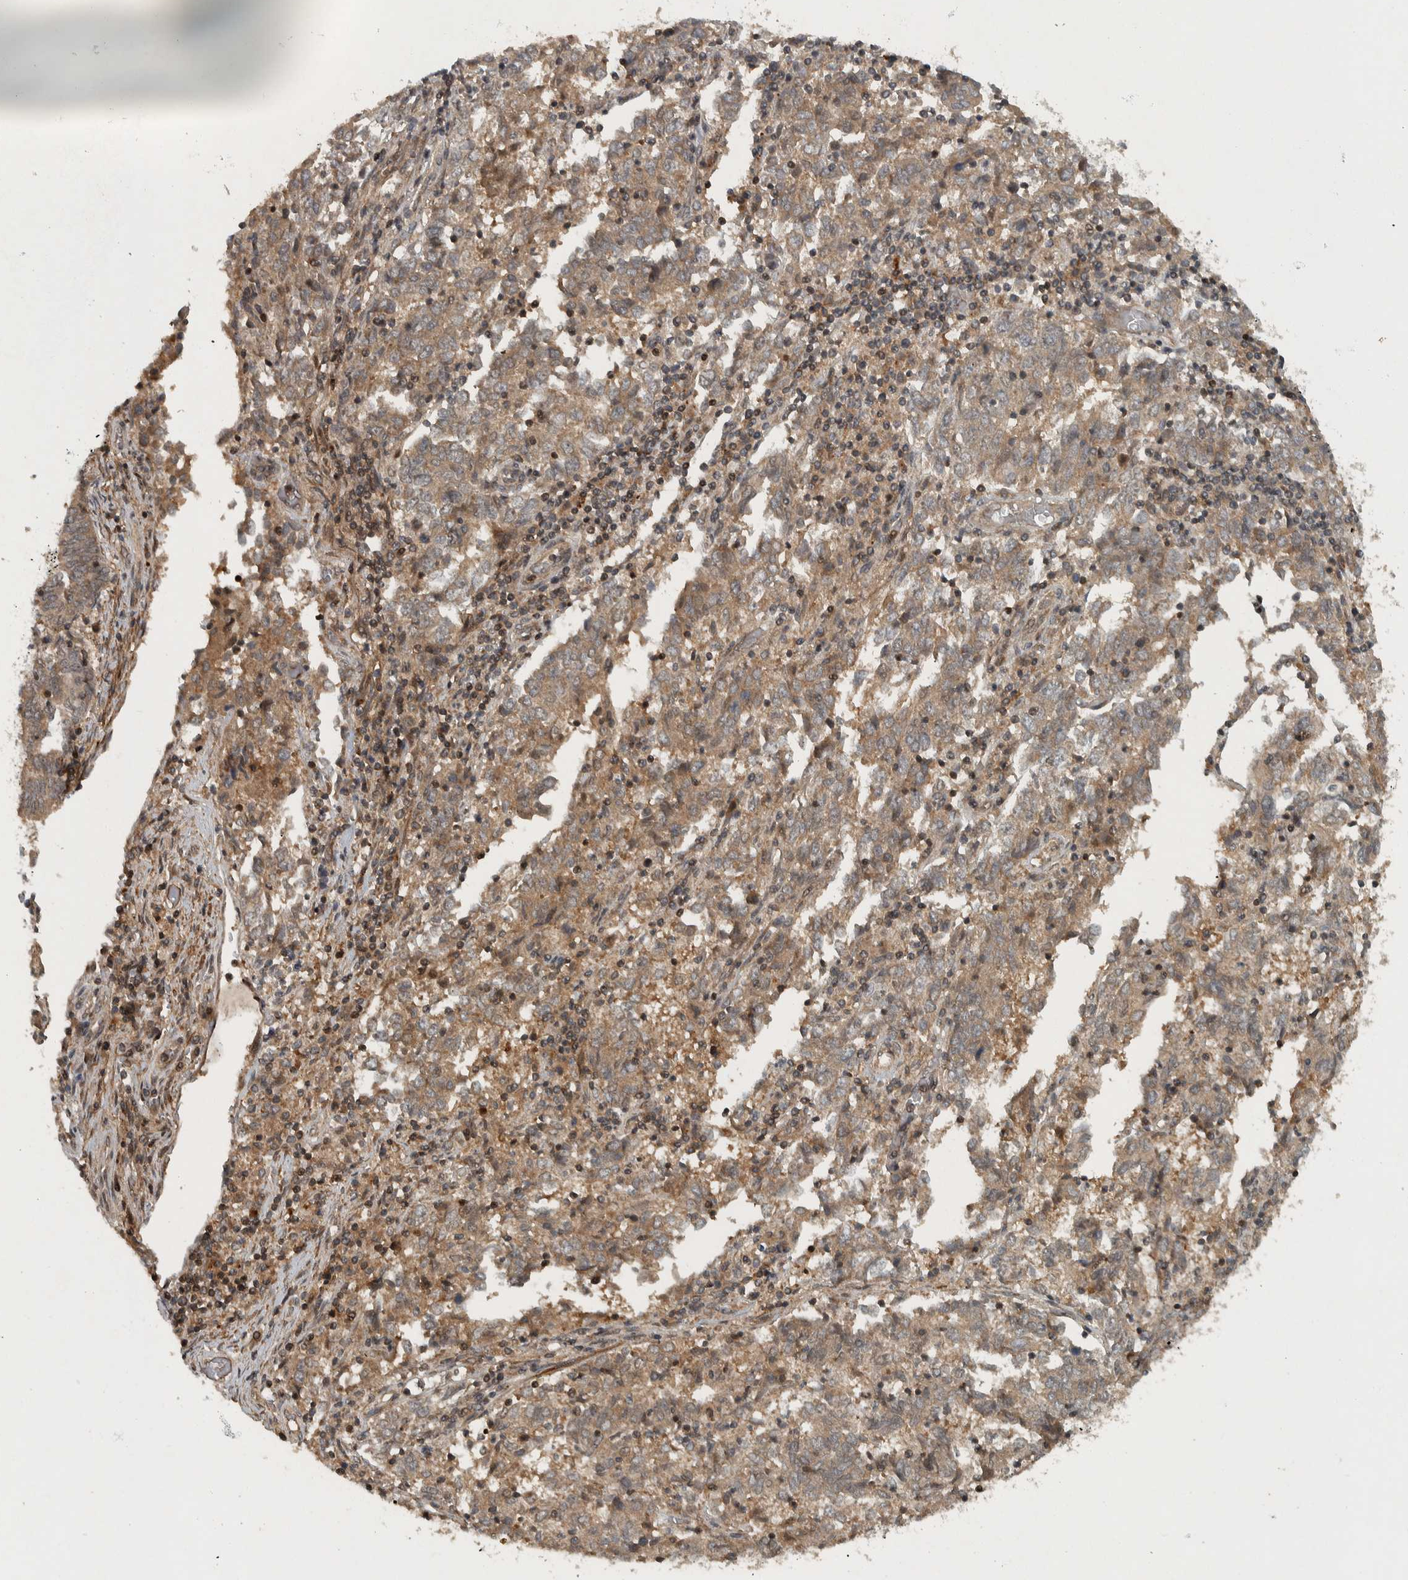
{"staining": {"intensity": "moderate", "quantity": ">75%", "location": "cytoplasmic/membranous"}, "tissue": "endometrial cancer", "cell_type": "Tumor cells", "image_type": "cancer", "snomed": [{"axis": "morphology", "description": "Adenocarcinoma, NOS"}, {"axis": "topography", "description": "Endometrium"}], "caption": "Immunohistochemistry of endometrial cancer (adenocarcinoma) exhibits medium levels of moderate cytoplasmic/membranous positivity in about >75% of tumor cells. (Brightfield microscopy of DAB IHC at high magnification).", "gene": "KIFAP3", "patient": {"sex": "female", "age": 80}}